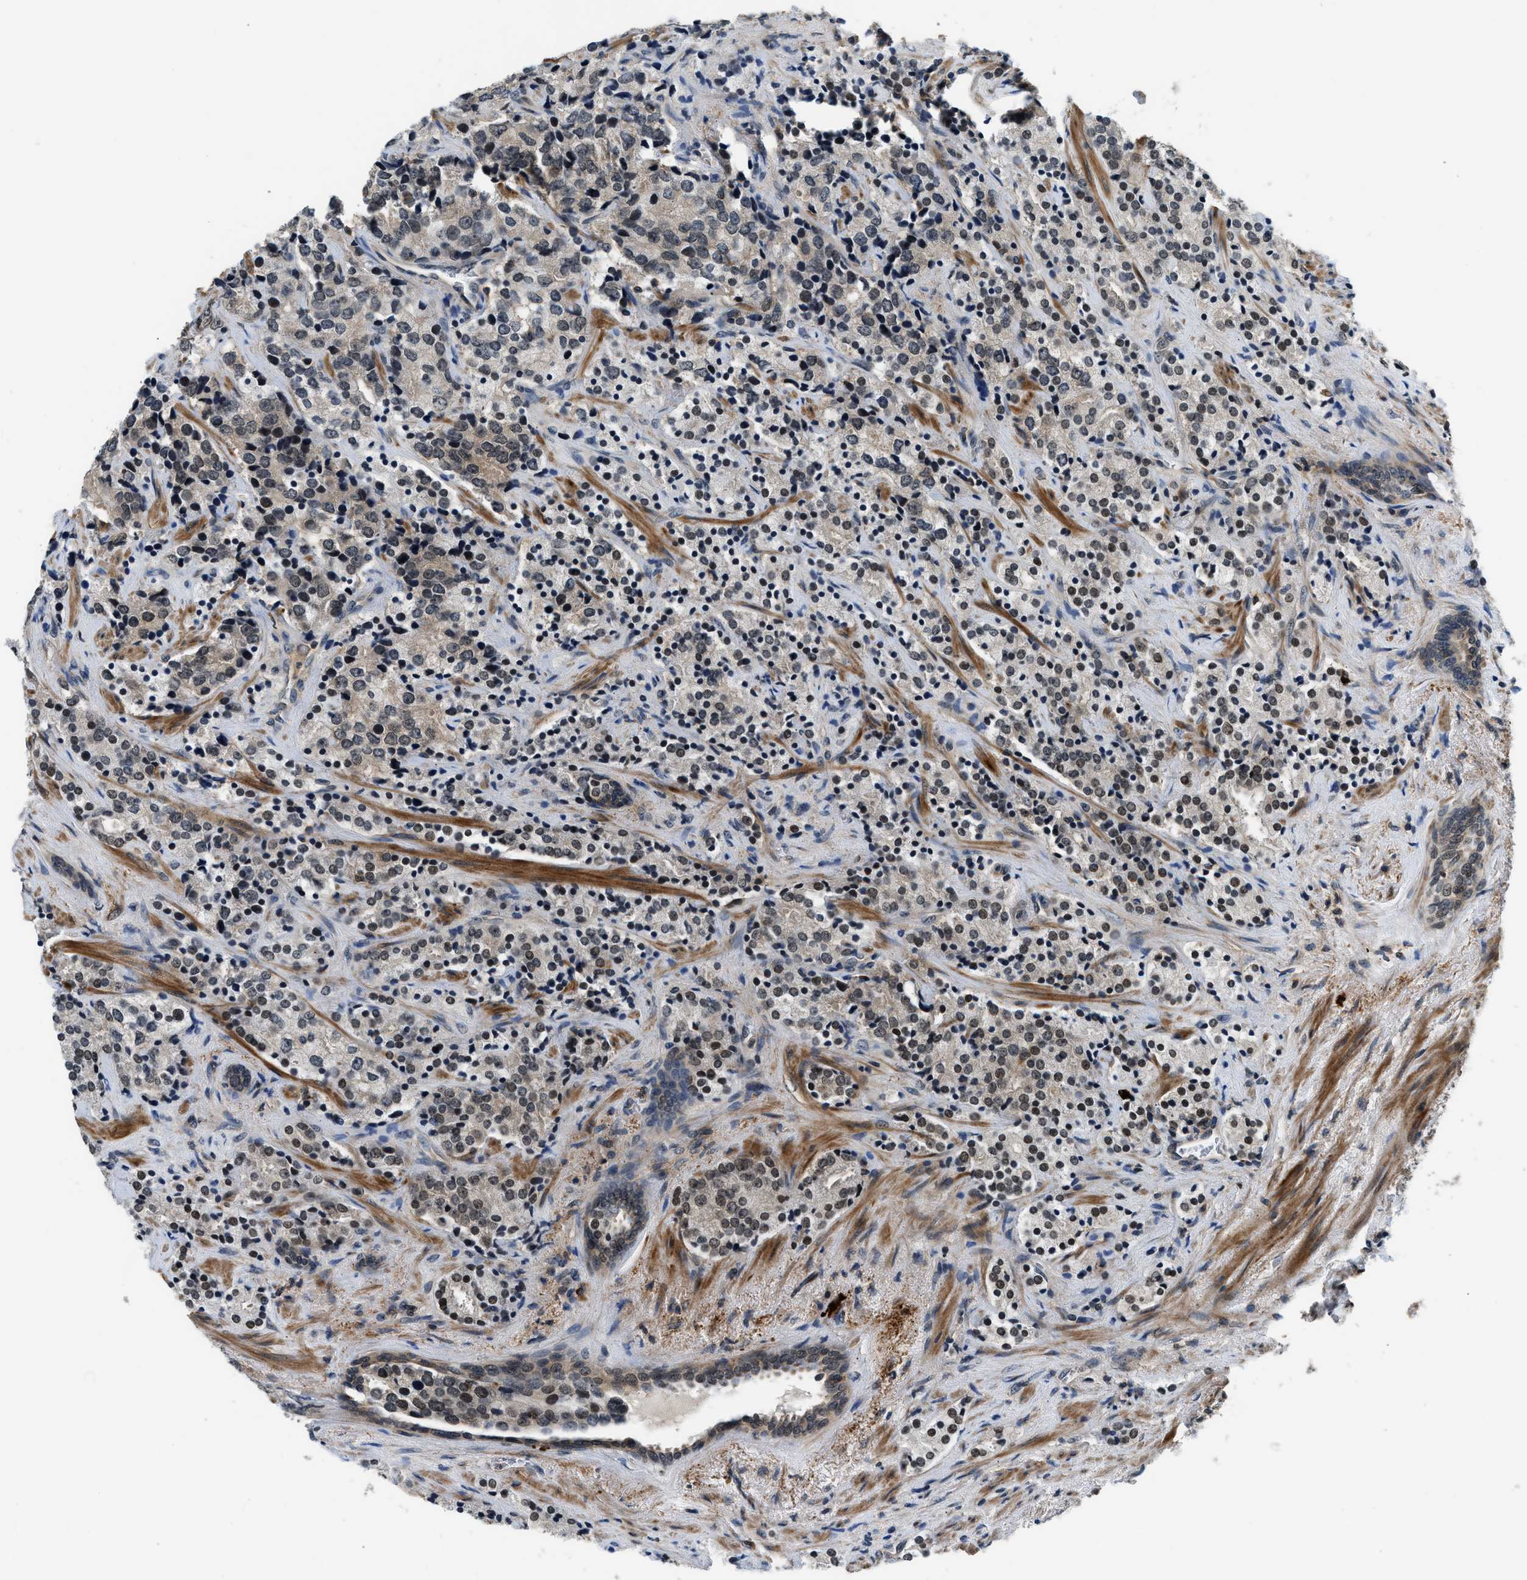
{"staining": {"intensity": "moderate", "quantity": ">75%", "location": "nuclear"}, "tissue": "prostate cancer", "cell_type": "Tumor cells", "image_type": "cancer", "snomed": [{"axis": "morphology", "description": "Adenocarcinoma, High grade"}, {"axis": "topography", "description": "Prostate"}], "caption": "Protein analysis of prostate cancer tissue reveals moderate nuclear staining in approximately >75% of tumor cells. (DAB (3,3'-diaminobenzidine) = brown stain, brightfield microscopy at high magnification).", "gene": "MTMR1", "patient": {"sex": "male", "age": 71}}